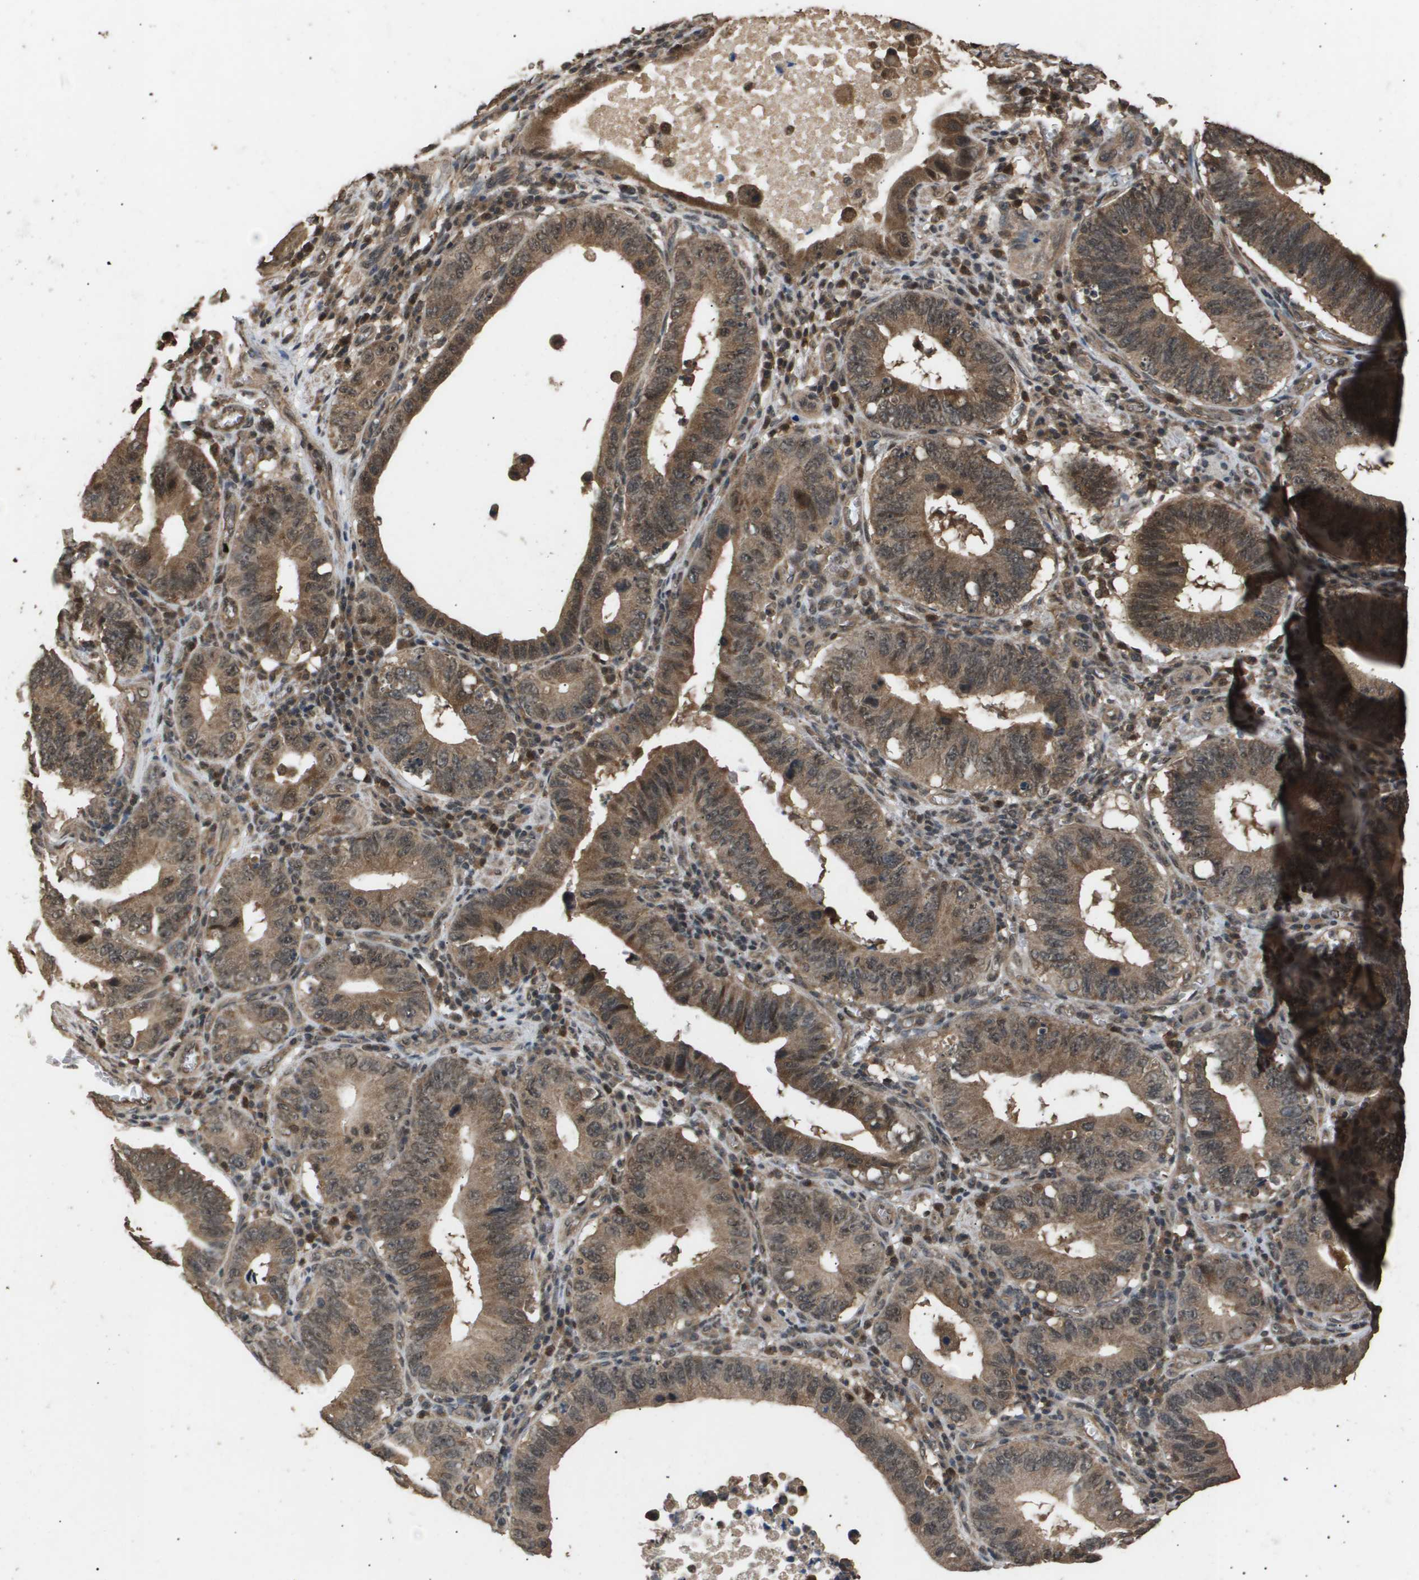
{"staining": {"intensity": "moderate", "quantity": ">75%", "location": "cytoplasmic/membranous,nuclear"}, "tissue": "stomach cancer", "cell_type": "Tumor cells", "image_type": "cancer", "snomed": [{"axis": "morphology", "description": "Adenocarcinoma, NOS"}, {"axis": "topography", "description": "Stomach"}, {"axis": "topography", "description": "Gastric cardia"}], "caption": "IHC of stomach cancer reveals medium levels of moderate cytoplasmic/membranous and nuclear expression in approximately >75% of tumor cells. IHC stains the protein in brown and the nuclei are stained blue.", "gene": "ING1", "patient": {"sex": "male", "age": 59}}